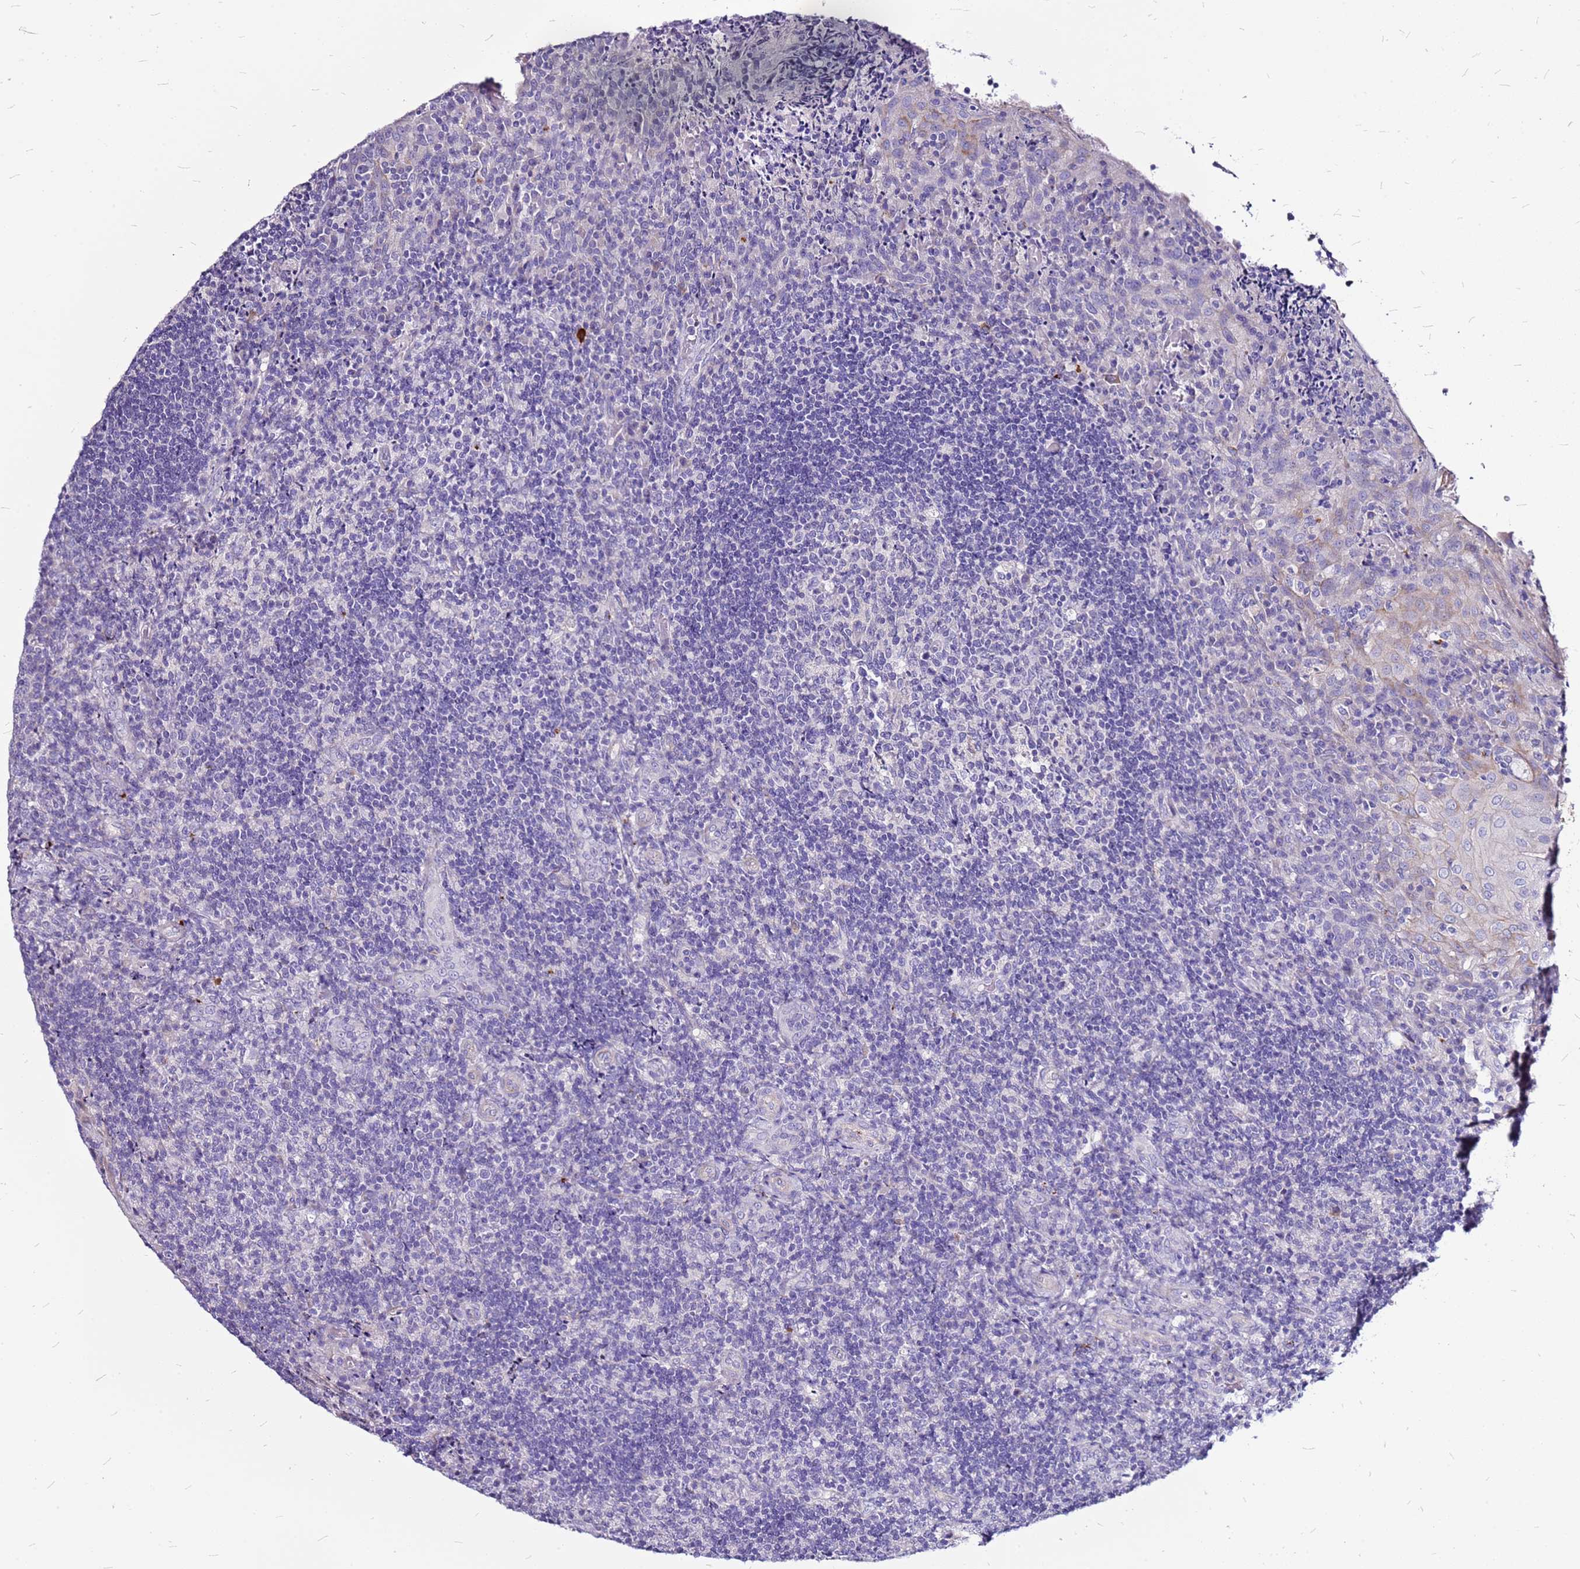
{"staining": {"intensity": "negative", "quantity": "none", "location": "none"}, "tissue": "tonsil", "cell_type": "Germinal center cells", "image_type": "normal", "snomed": [{"axis": "morphology", "description": "Normal tissue, NOS"}, {"axis": "topography", "description": "Tonsil"}], "caption": "Protein analysis of unremarkable tonsil reveals no significant positivity in germinal center cells.", "gene": "CASD1", "patient": {"sex": "male", "age": 17}}